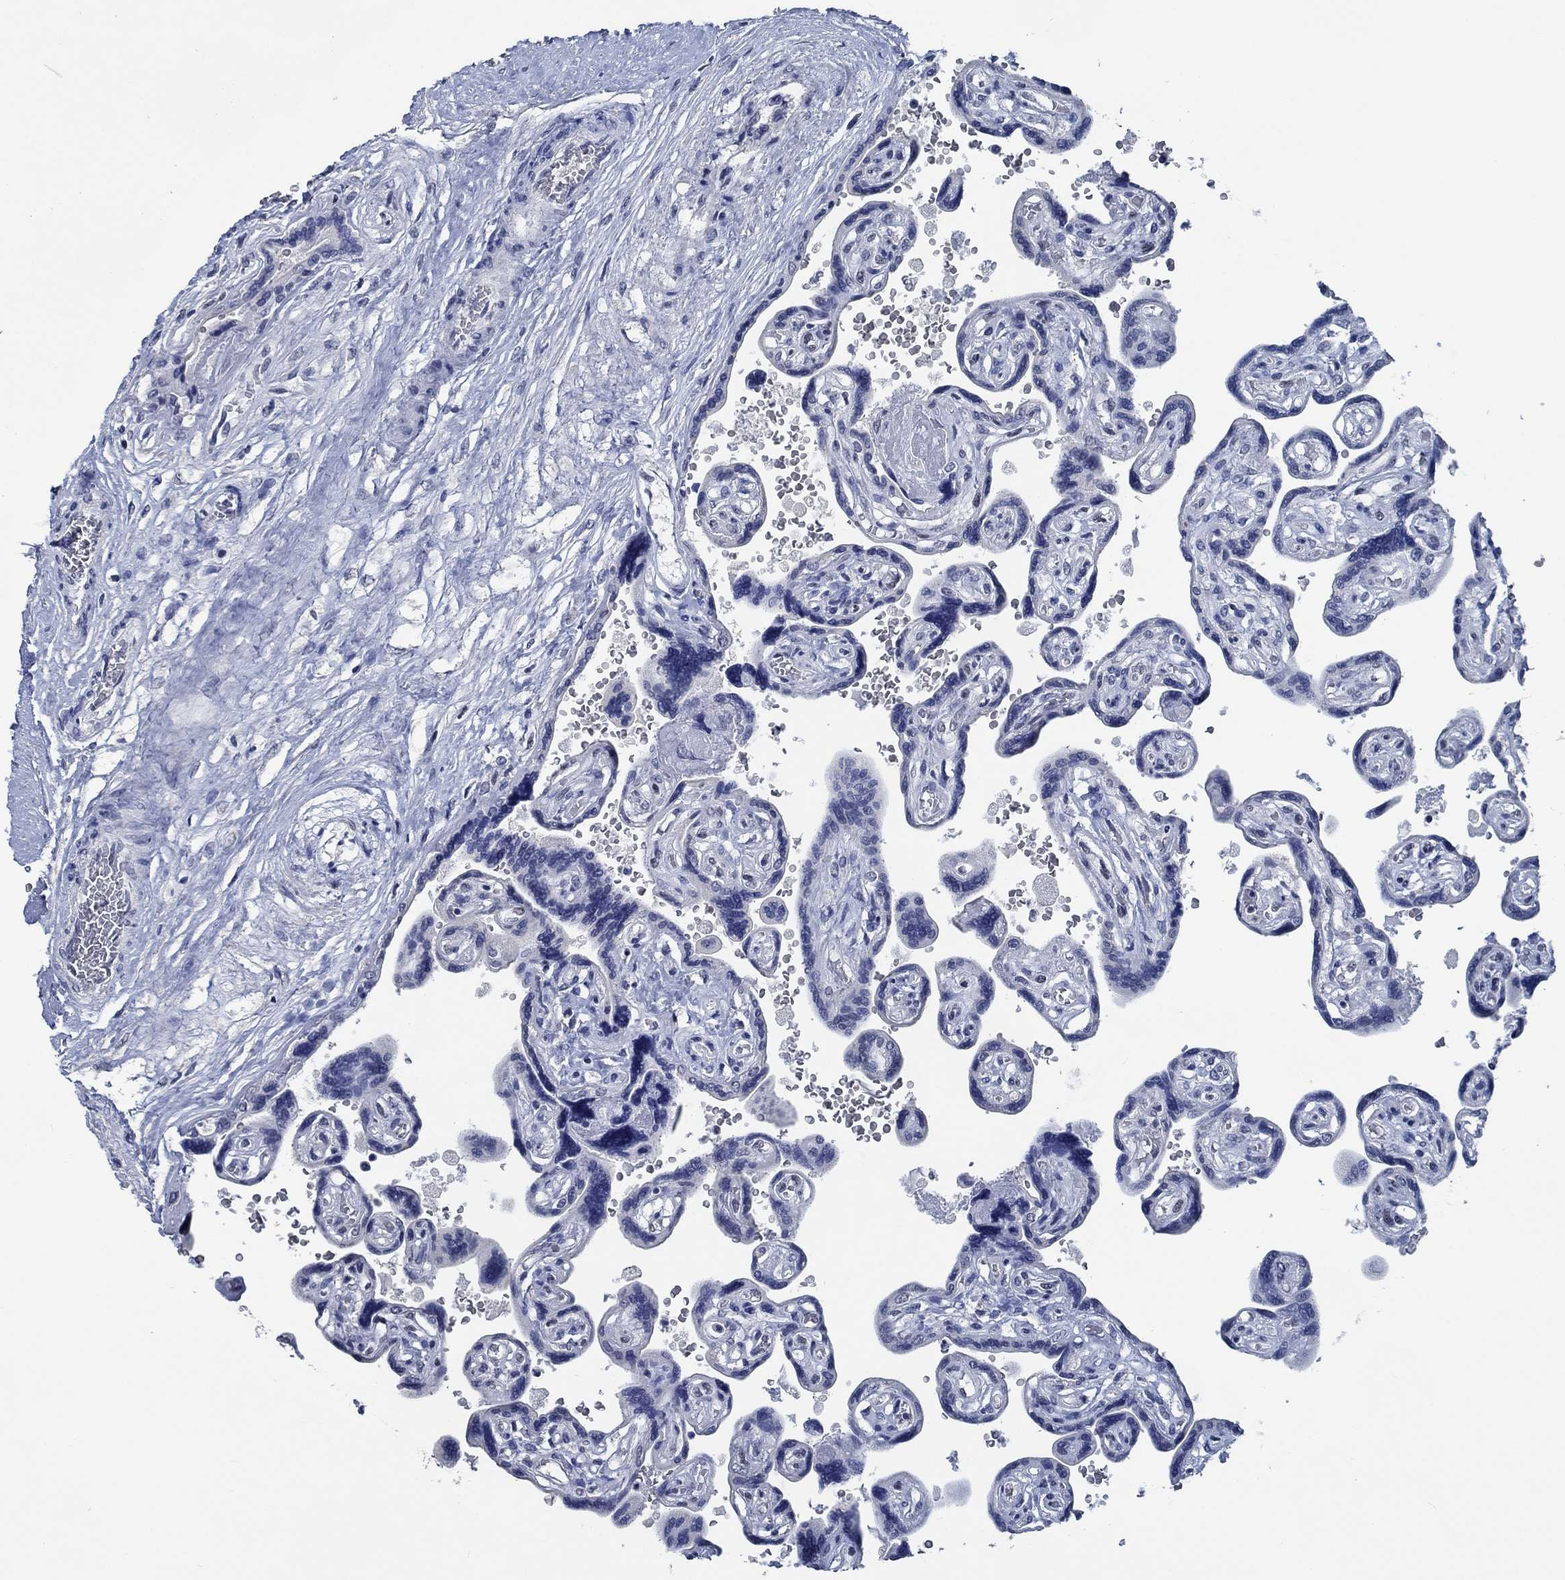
{"staining": {"intensity": "negative", "quantity": "none", "location": "none"}, "tissue": "placenta", "cell_type": "Decidual cells", "image_type": "normal", "snomed": [{"axis": "morphology", "description": "Normal tissue, NOS"}, {"axis": "topography", "description": "Placenta"}], "caption": "This is a histopathology image of immunohistochemistry (IHC) staining of benign placenta, which shows no staining in decidual cells.", "gene": "OBSCN", "patient": {"sex": "female", "age": 32}}